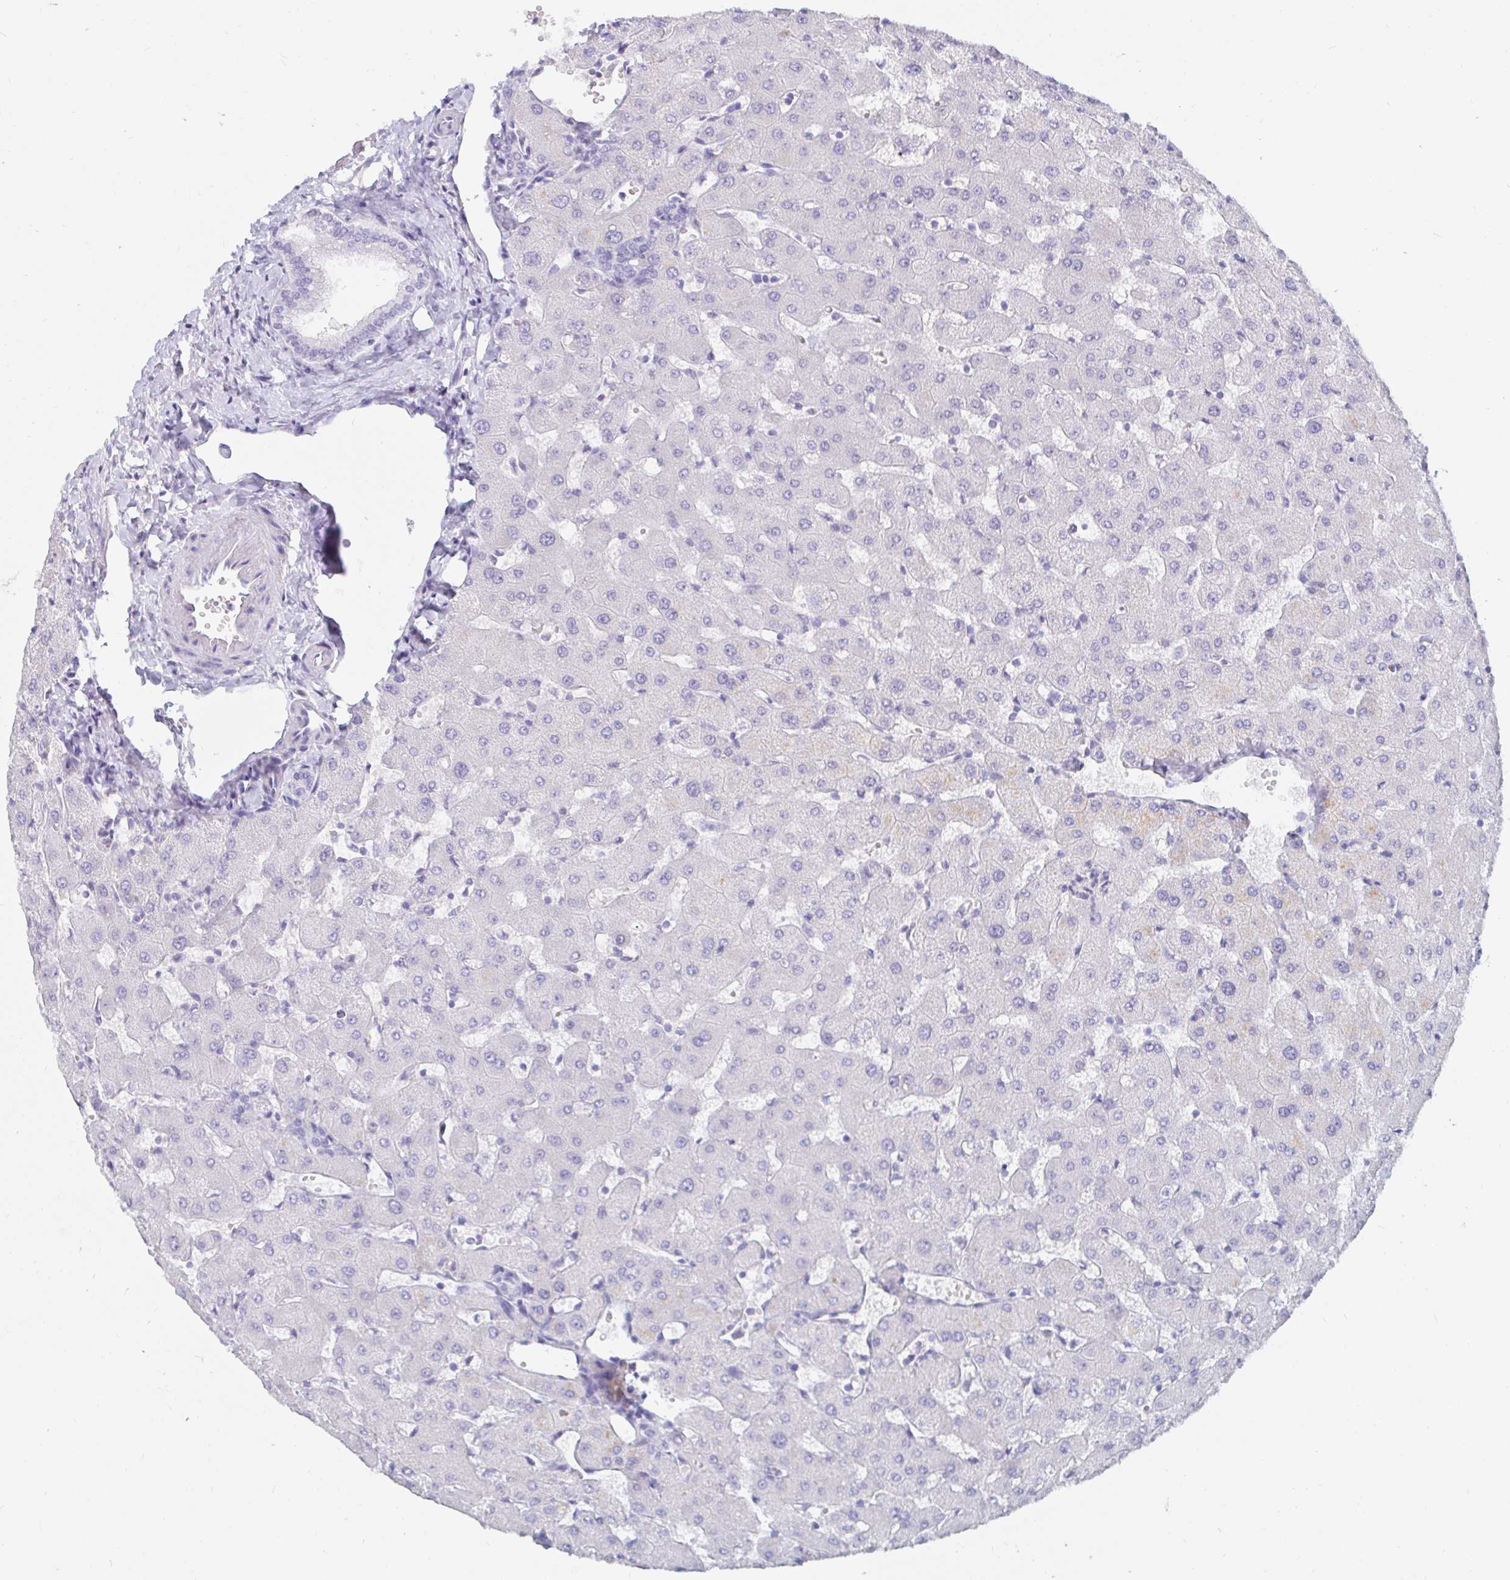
{"staining": {"intensity": "negative", "quantity": "none", "location": "none"}, "tissue": "liver", "cell_type": "Cholangiocytes", "image_type": "normal", "snomed": [{"axis": "morphology", "description": "Normal tissue, NOS"}, {"axis": "topography", "description": "Liver"}], "caption": "Protein analysis of benign liver exhibits no significant expression in cholangiocytes. (DAB (3,3'-diaminobenzidine) immunohistochemistry (IHC) visualized using brightfield microscopy, high magnification).", "gene": "TEX44", "patient": {"sex": "female", "age": 63}}